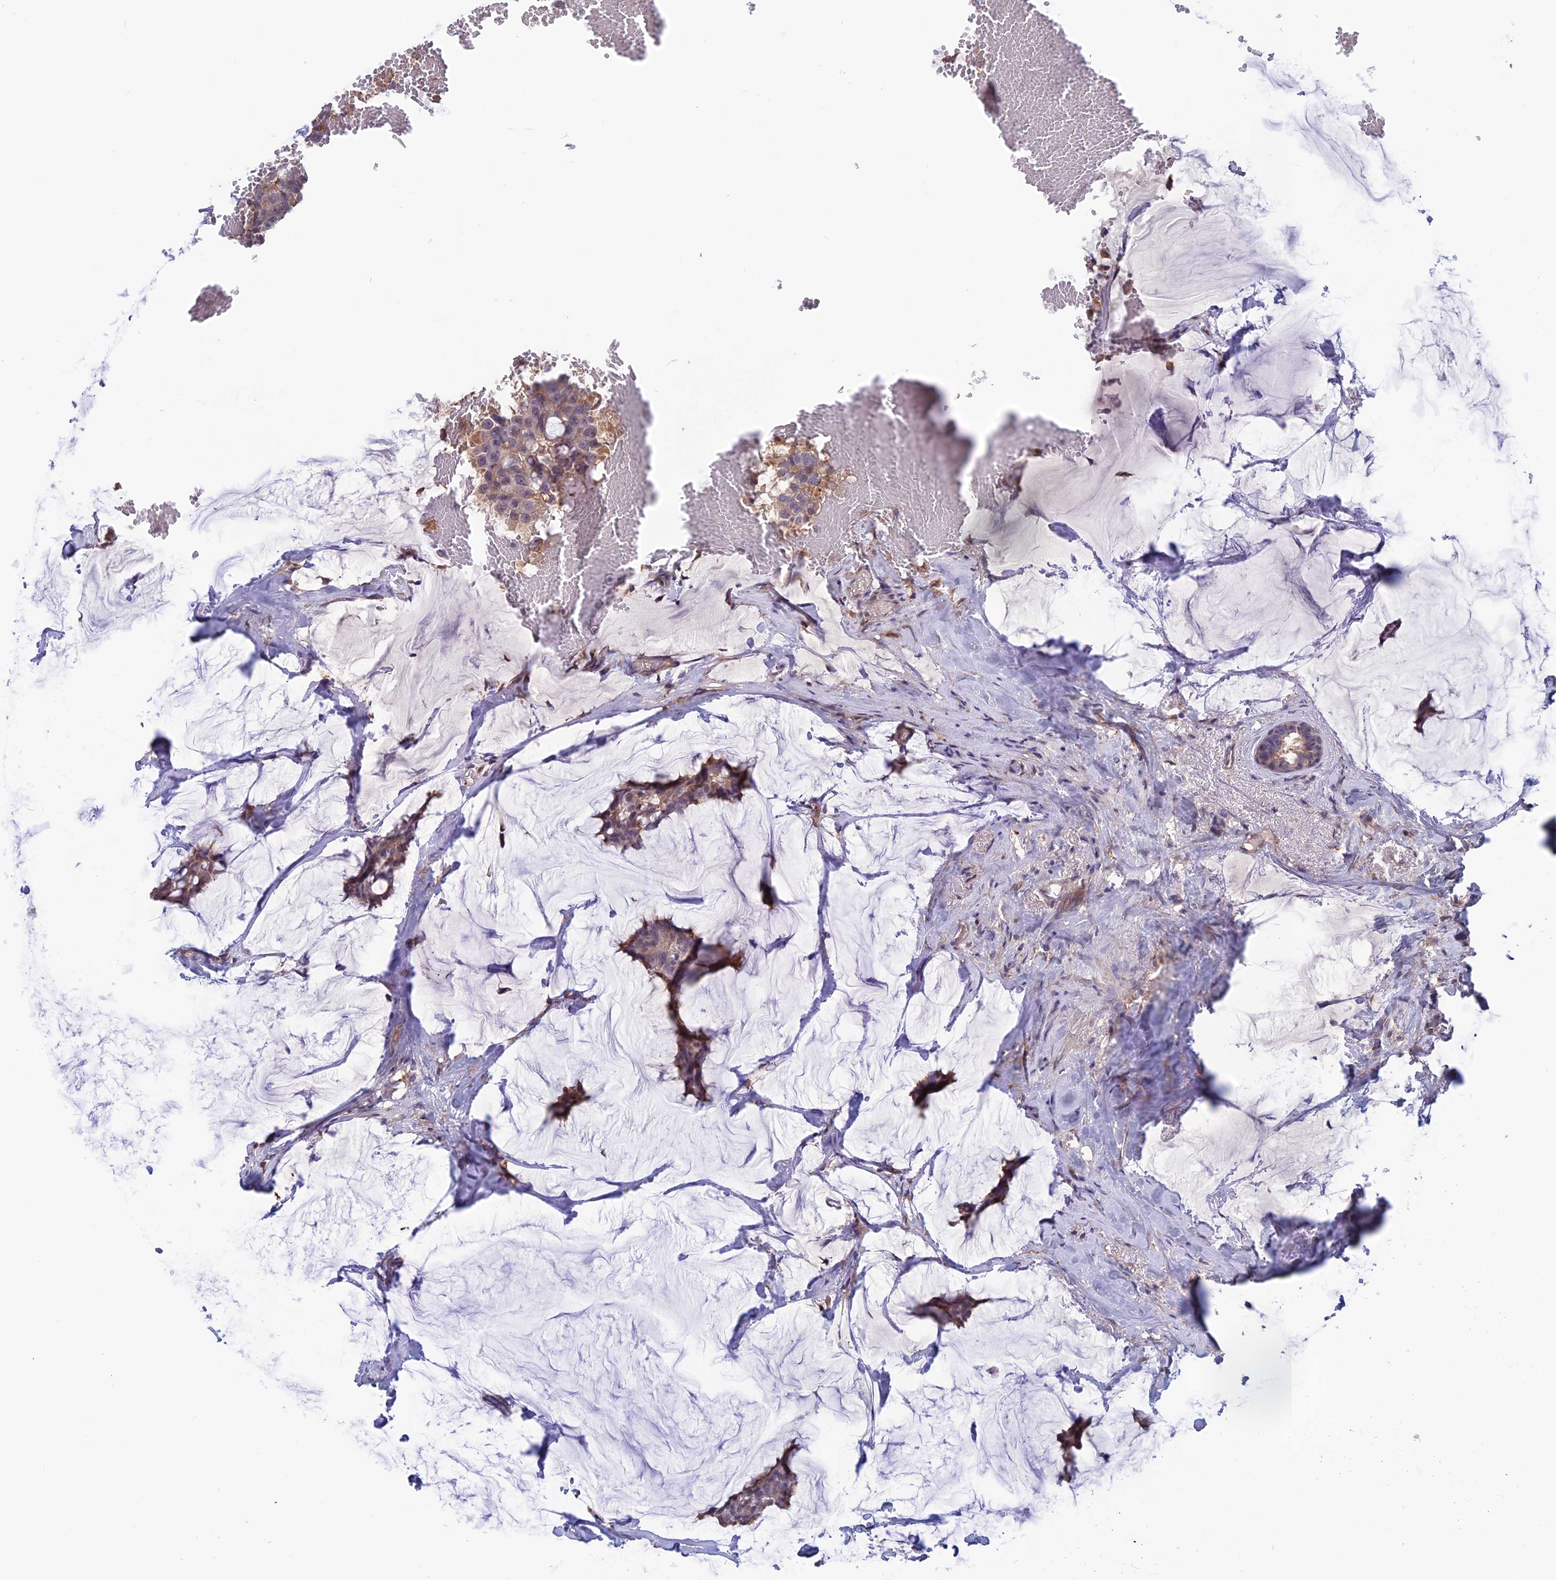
{"staining": {"intensity": "weak", "quantity": "25%-75%", "location": "cytoplasmic/membranous"}, "tissue": "breast cancer", "cell_type": "Tumor cells", "image_type": "cancer", "snomed": [{"axis": "morphology", "description": "Duct carcinoma"}, {"axis": "topography", "description": "Breast"}], "caption": "Breast cancer (intraductal carcinoma) was stained to show a protein in brown. There is low levels of weak cytoplasmic/membranous staining in approximately 25%-75% of tumor cells. (DAB IHC with brightfield microscopy, high magnification).", "gene": "MAST2", "patient": {"sex": "female", "age": 93}}